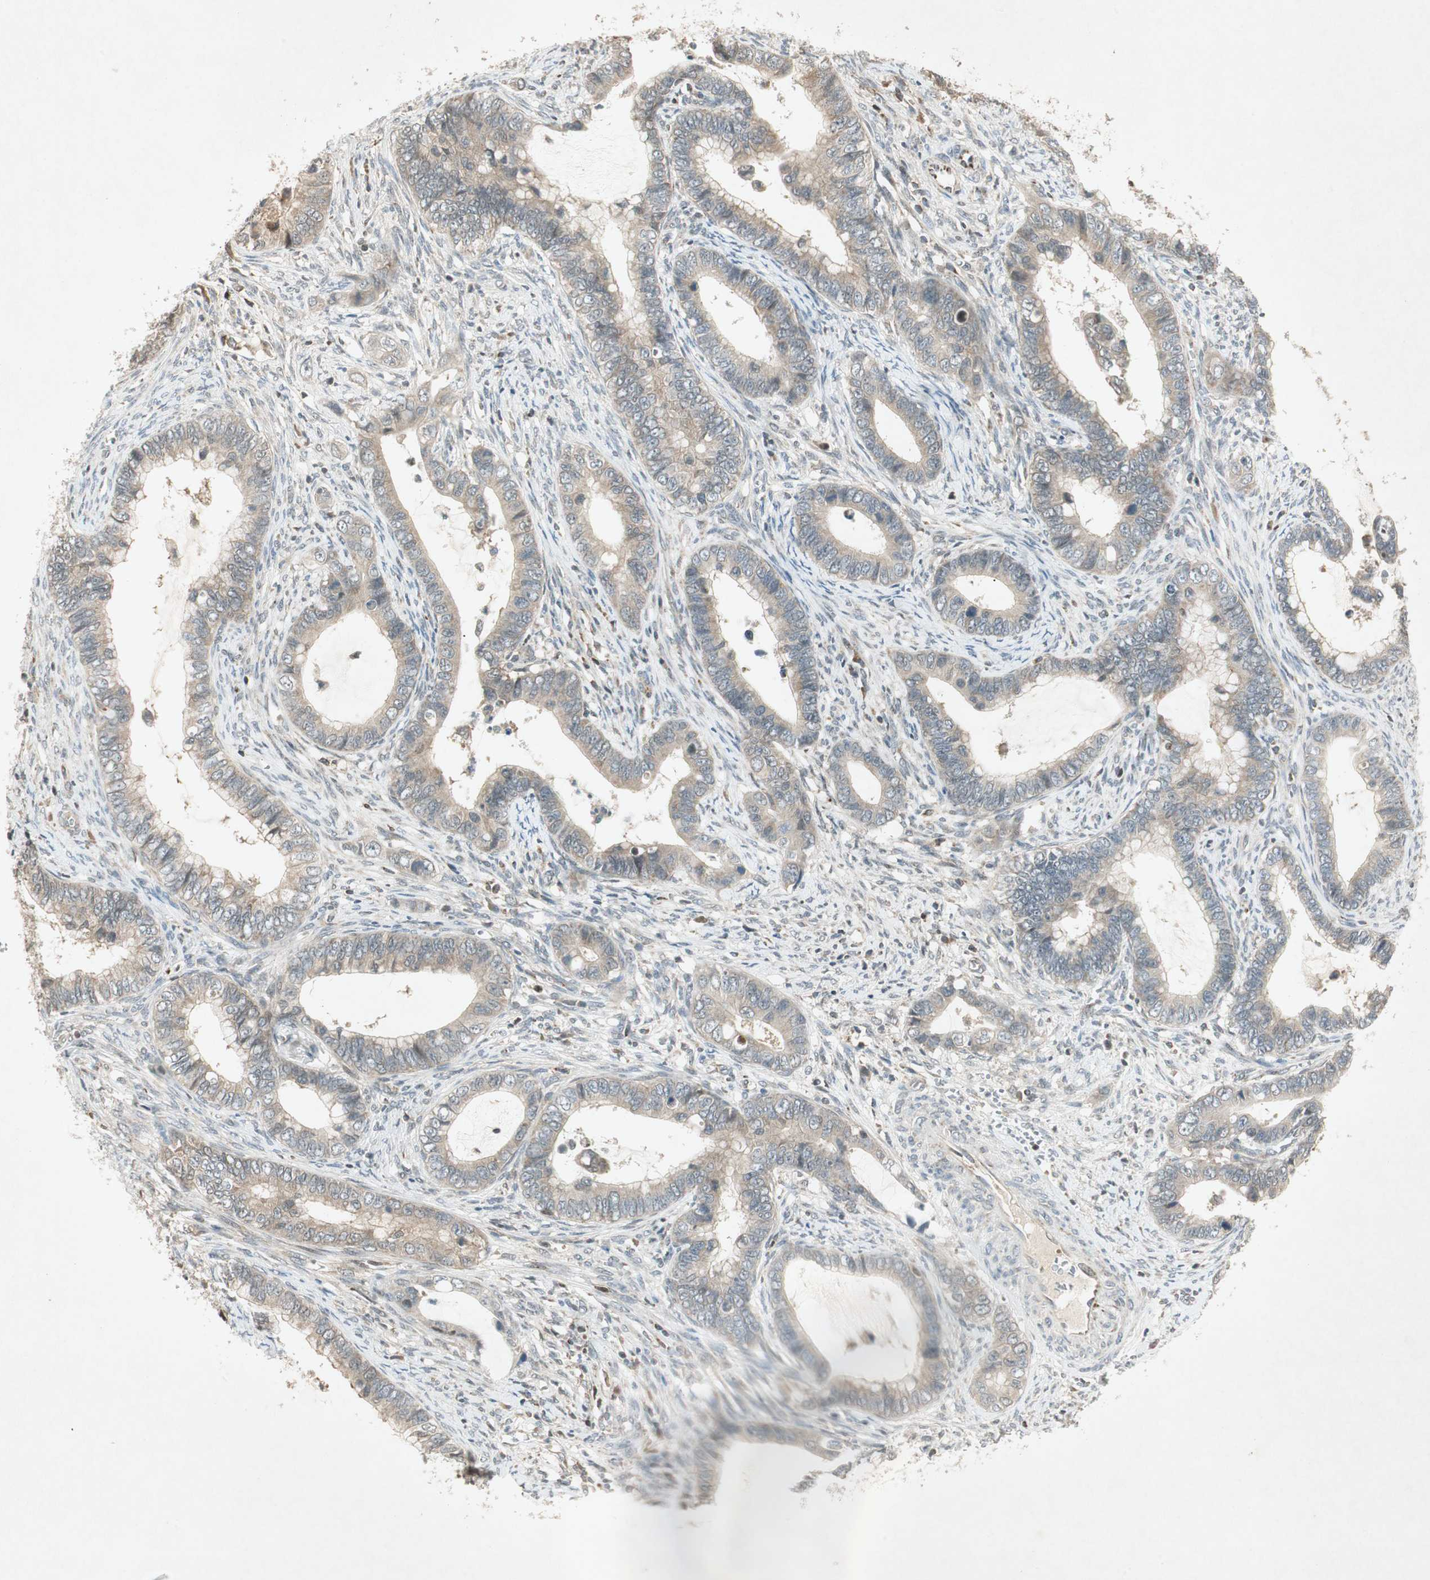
{"staining": {"intensity": "weak", "quantity": ">75%", "location": "cytoplasmic/membranous"}, "tissue": "cervical cancer", "cell_type": "Tumor cells", "image_type": "cancer", "snomed": [{"axis": "morphology", "description": "Adenocarcinoma, NOS"}, {"axis": "topography", "description": "Cervix"}], "caption": "The histopathology image displays staining of cervical cancer, revealing weak cytoplasmic/membranous protein expression (brown color) within tumor cells.", "gene": "USP2", "patient": {"sex": "female", "age": 44}}